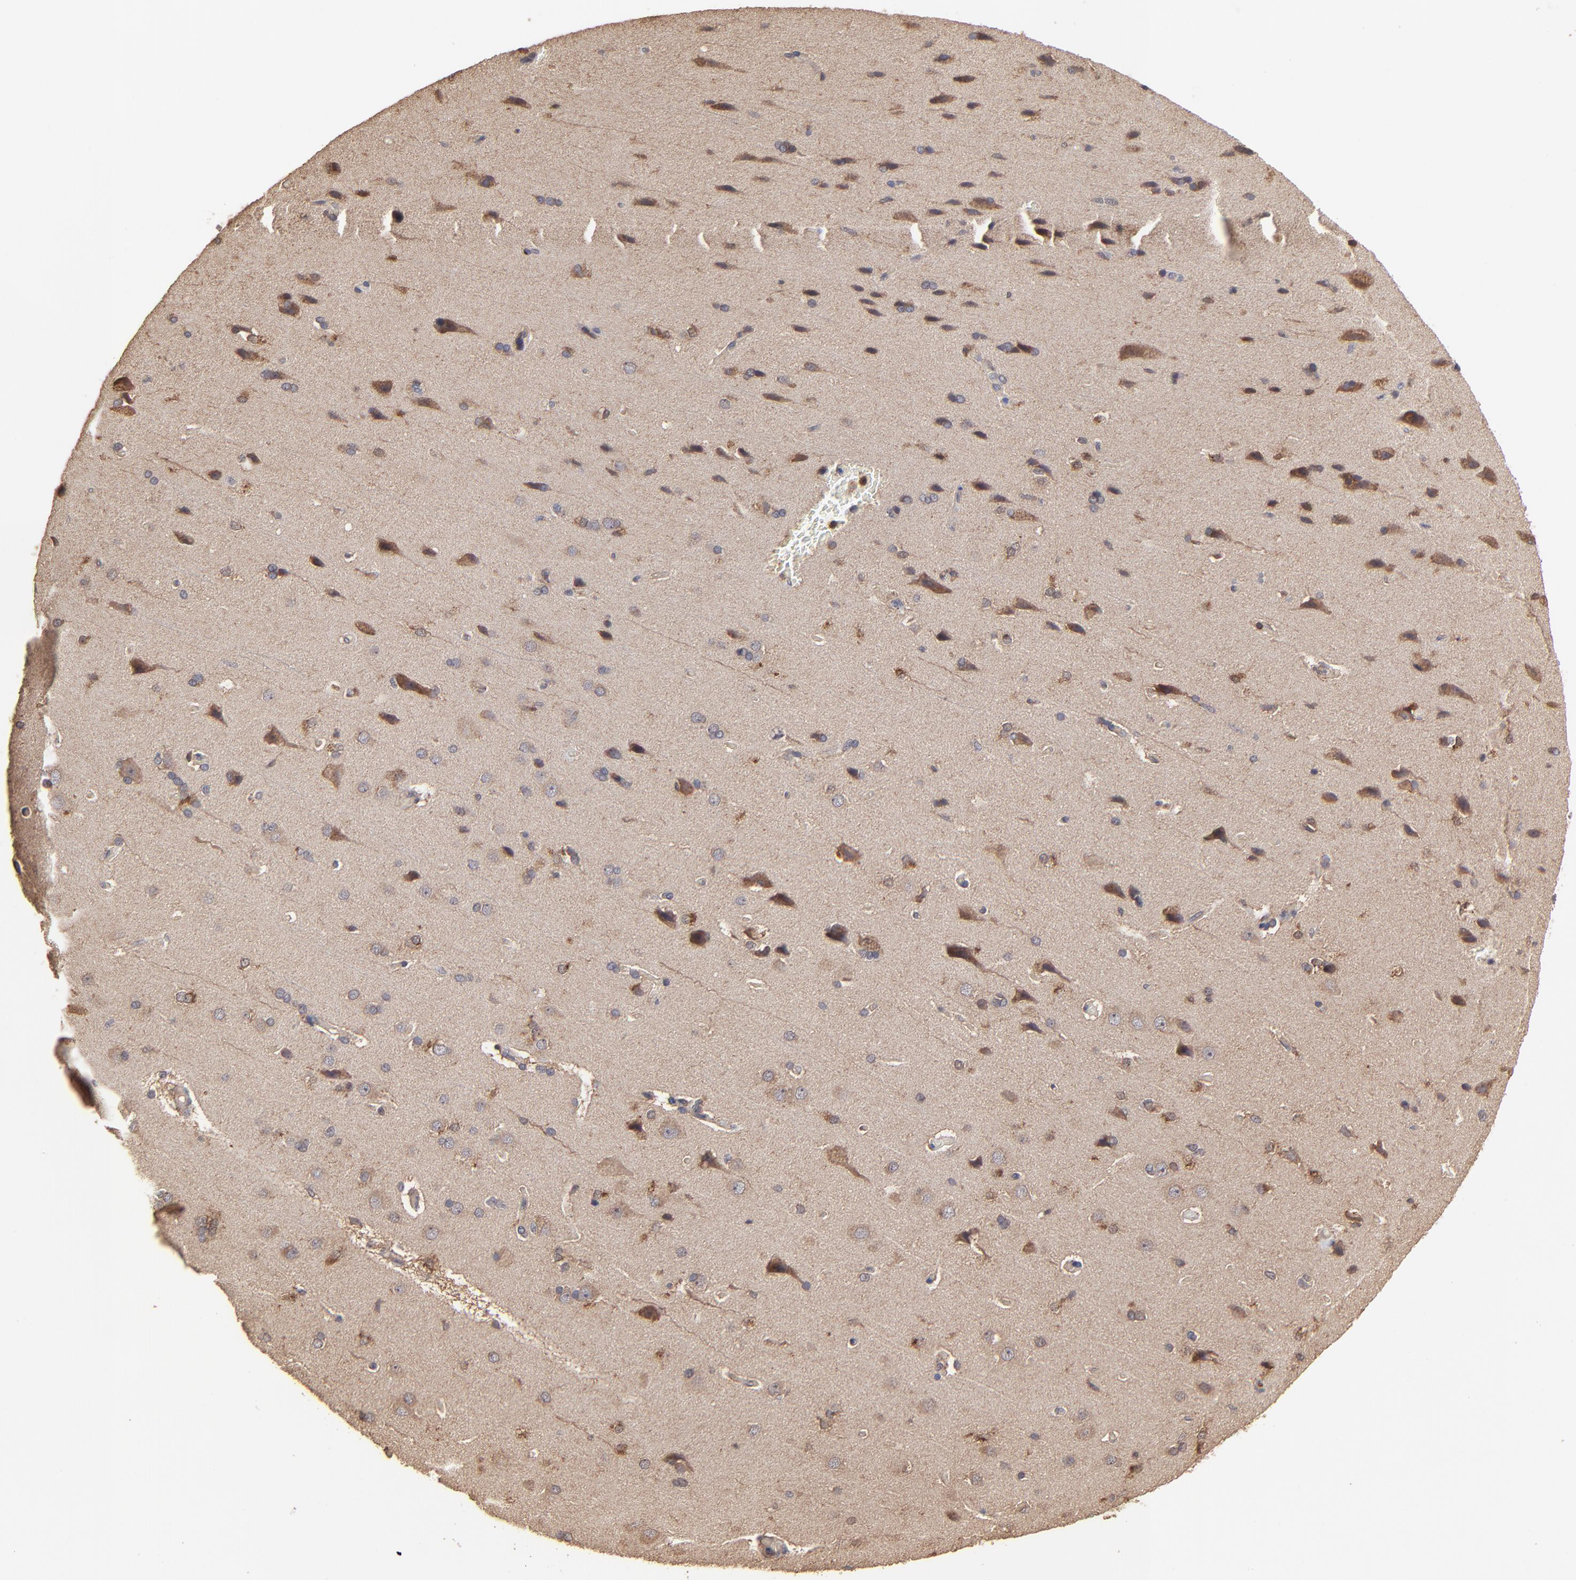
{"staining": {"intensity": "weak", "quantity": ">75%", "location": "cytoplasmic/membranous"}, "tissue": "cerebral cortex", "cell_type": "Endothelial cells", "image_type": "normal", "snomed": [{"axis": "morphology", "description": "Normal tissue, NOS"}, {"axis": "topography", "description": "Cerebral cortex"}], "caption": "Cerebral cortex stained with a brown dye shows weak cytoplasmic/membranous positive expression in approximately >75% of endothelial cells.", "gene": "STON2", "patient": {"sex": "male", "age": 62}}